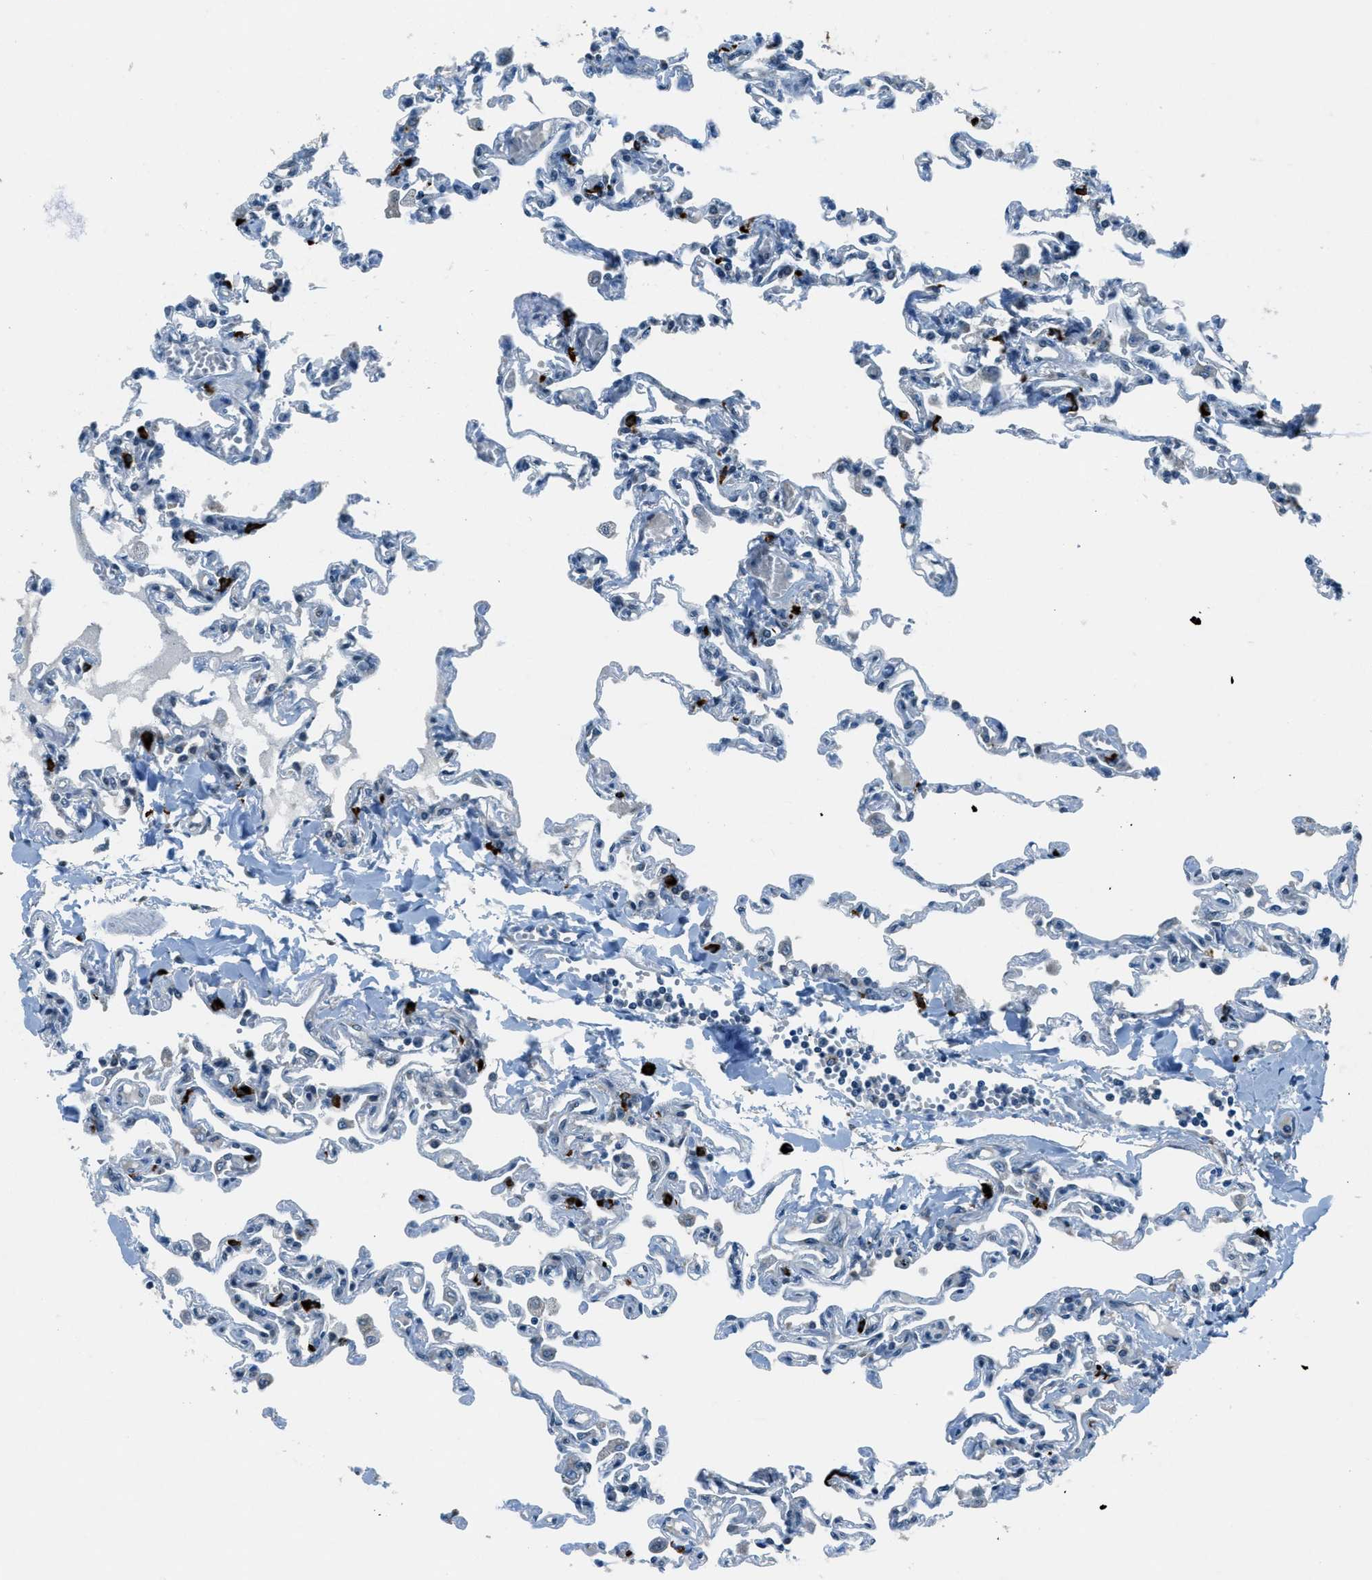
{"staining": {"intensity": "negative", "quantity": "none", "location": "none"}, "tissue": "lung", "cell_type": "Alveolar cells", "image_type": "normal", "snomed": [{"axis": "morphology", "description": "Normal tissue, NOS"}, {"axis": "topography", "description": "Lung"}], "caption": "Alveolar cells show no significant protein positivity in unremarkable lung. (DAB (3,3'-diaminobenzidine) IHC, high magnification).", "gene": "GINM1", "patient": {"sex": "male", "age": 21}}